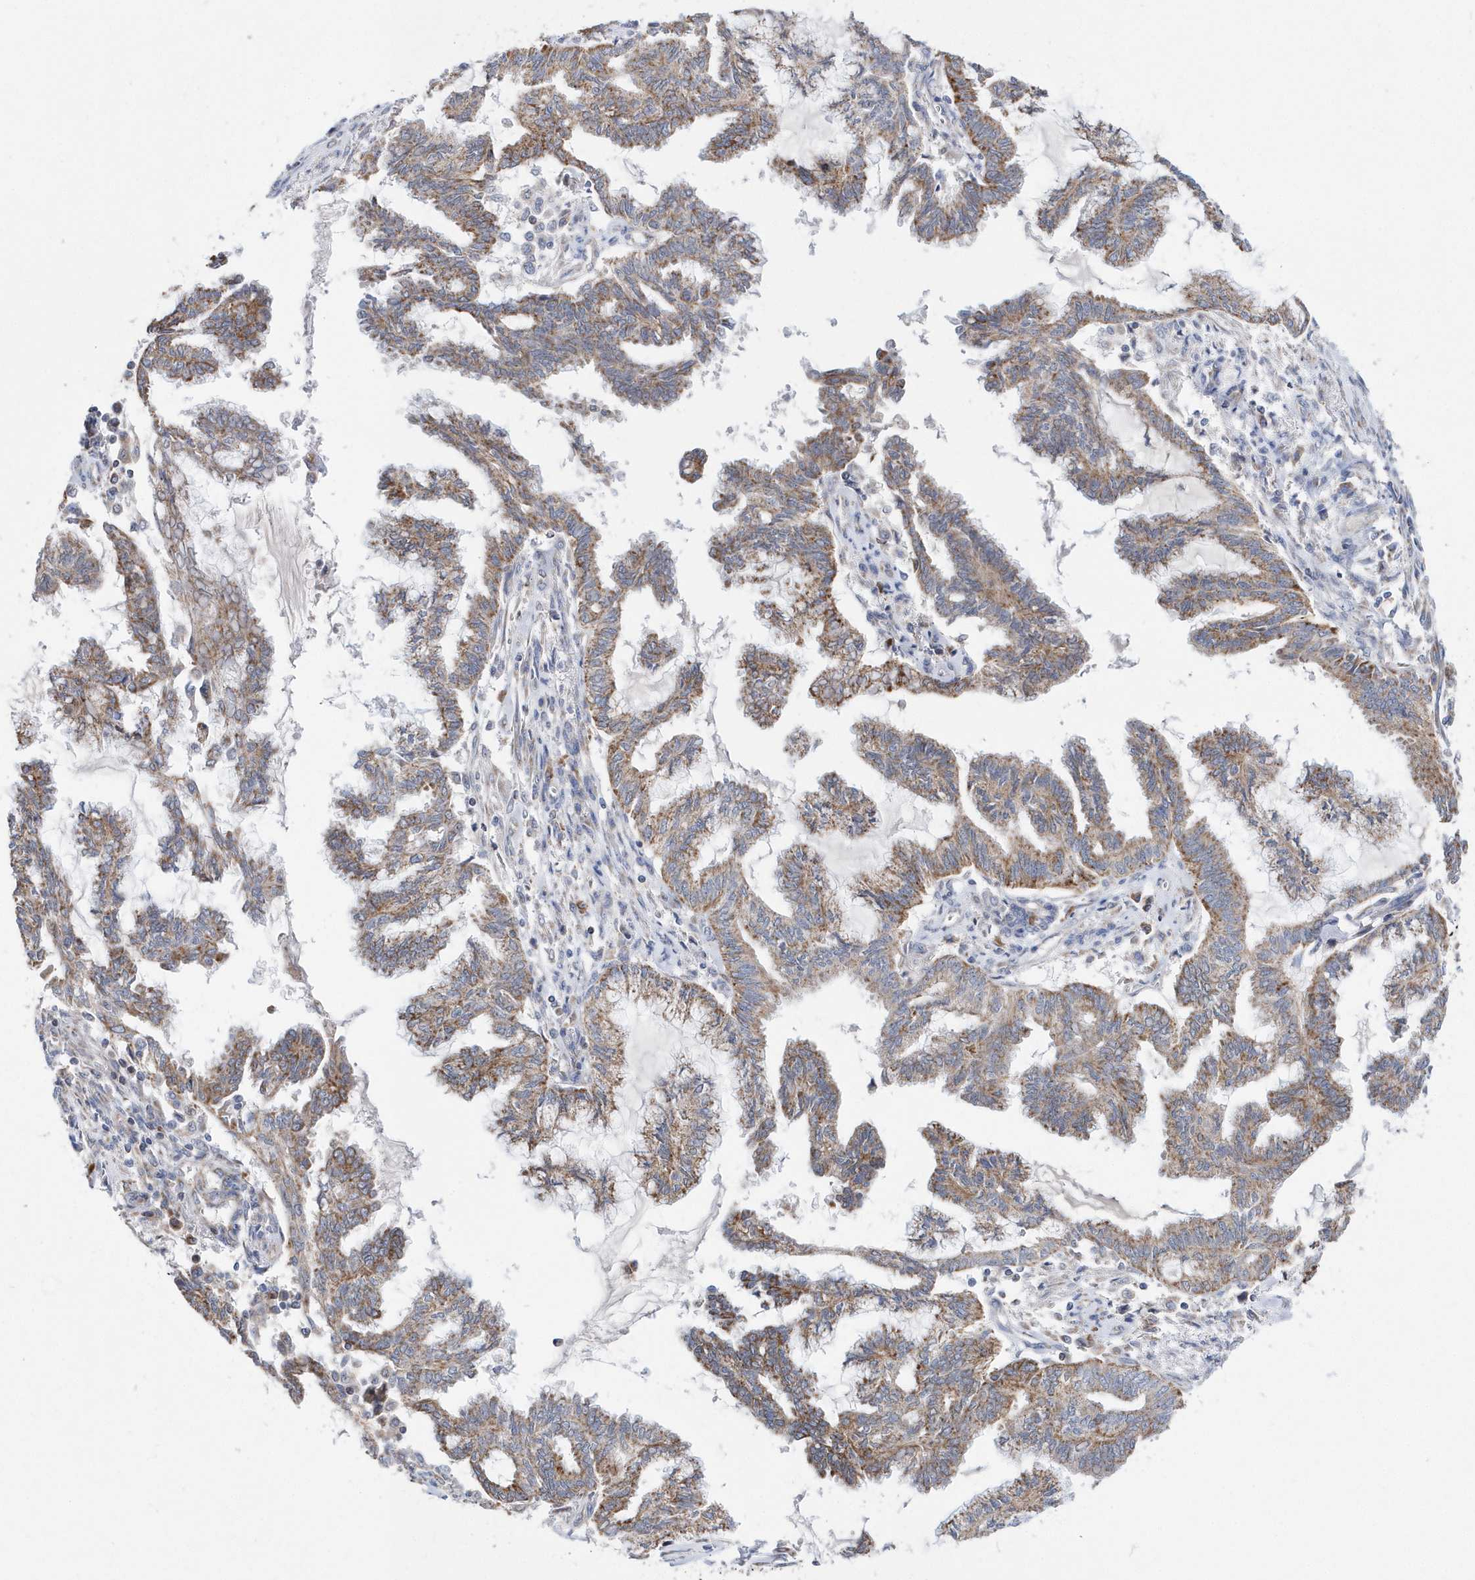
{"staining": {"intensity": "moderate", "quantity": ">75%", "location": "cytoplasmic/membranous"}, "tissue": "endometrial cancer", "cell_type": "Tumor cells", "image_type": "cancer", "snomed": [{"axis": "morphology", "description": "Adenocarcinoma, NOS"}, {"axis": "topography", "description": "Endometrium"}], "caption": "Brown immunohistochemical staining in human adenocarcinoma (endometrial) reveals moderate cytoplasmic/membranous staining in approximately >75% of tumor cells. Using DAB (brown) and hematoxylin (blue) stains, captured at high magnification using brightfield microscopy.", "gene": "SPATA5", "patient": {"sex": "female", "age": 86}}